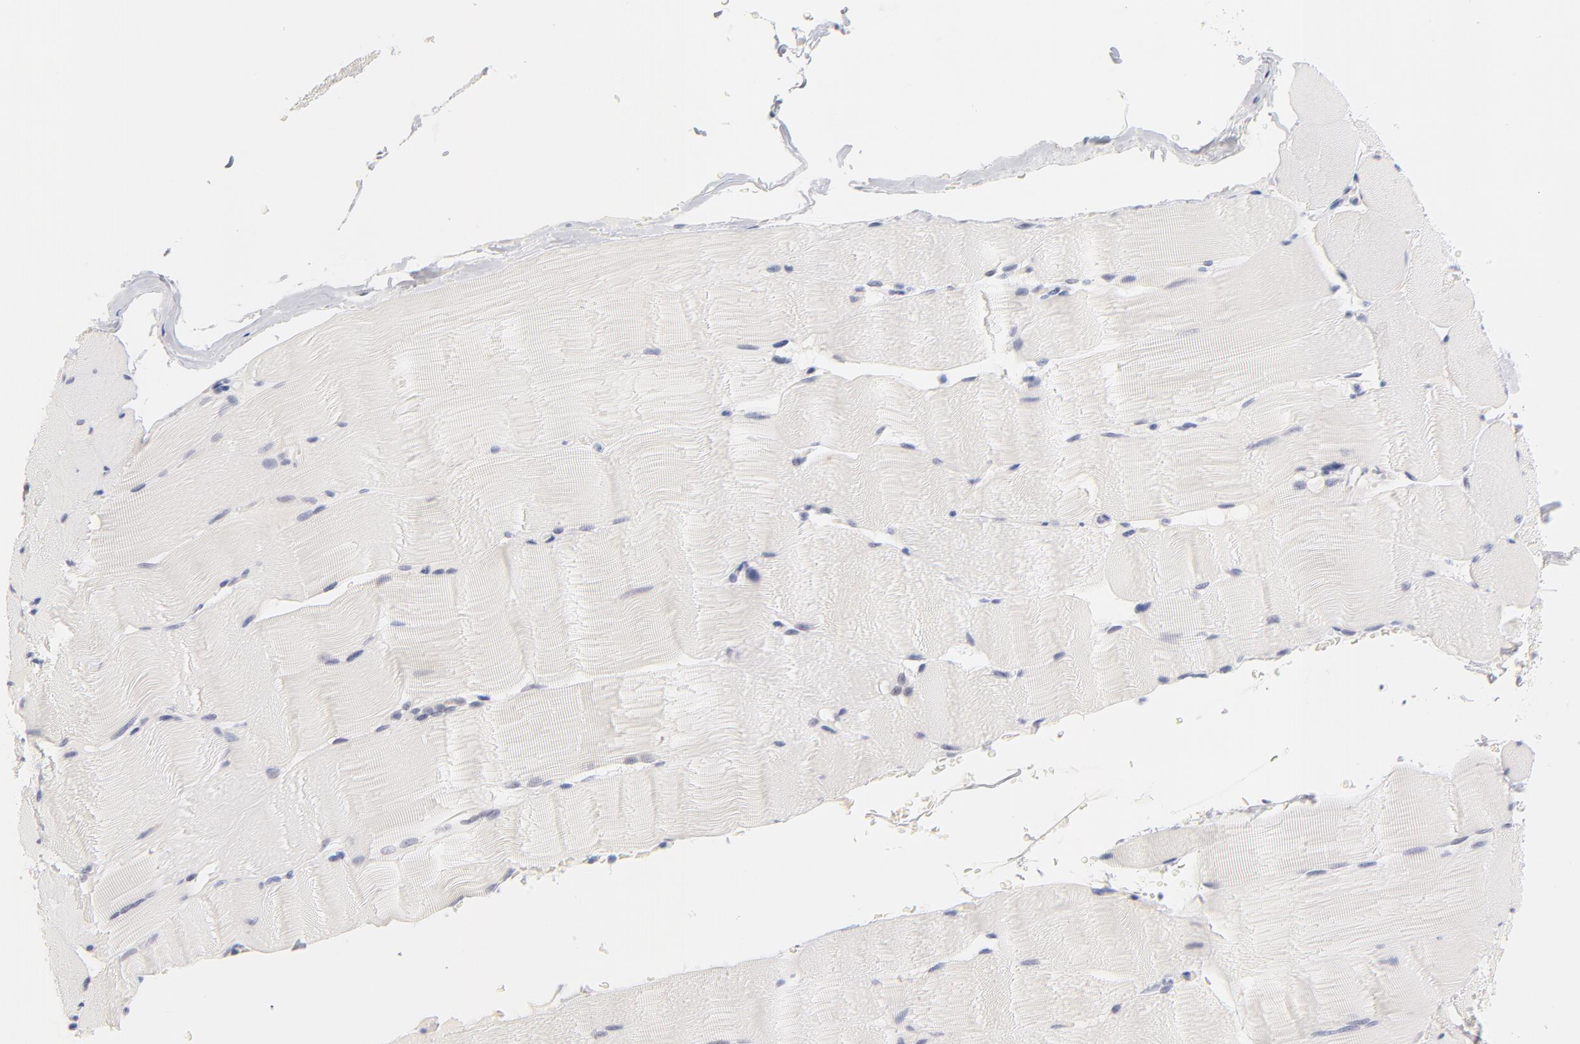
{"staining": {"intensity": "negative", "quantity": "none", "location": "none"}, "tissue": "skeletal muscle", "cell_type": "Myocytes", "image_type": "normal", "snomed": [{"axis": "morphology", "description": "Normal tissue, NOS"}, {"axis": "topography", "description": "Skeletal muscle"}], "caption": "A histopathology image of human skeletal muscle is negative for staining in myocytes.", "gene": "PARP1", "patient": {"sex": "male", "age": 62}}